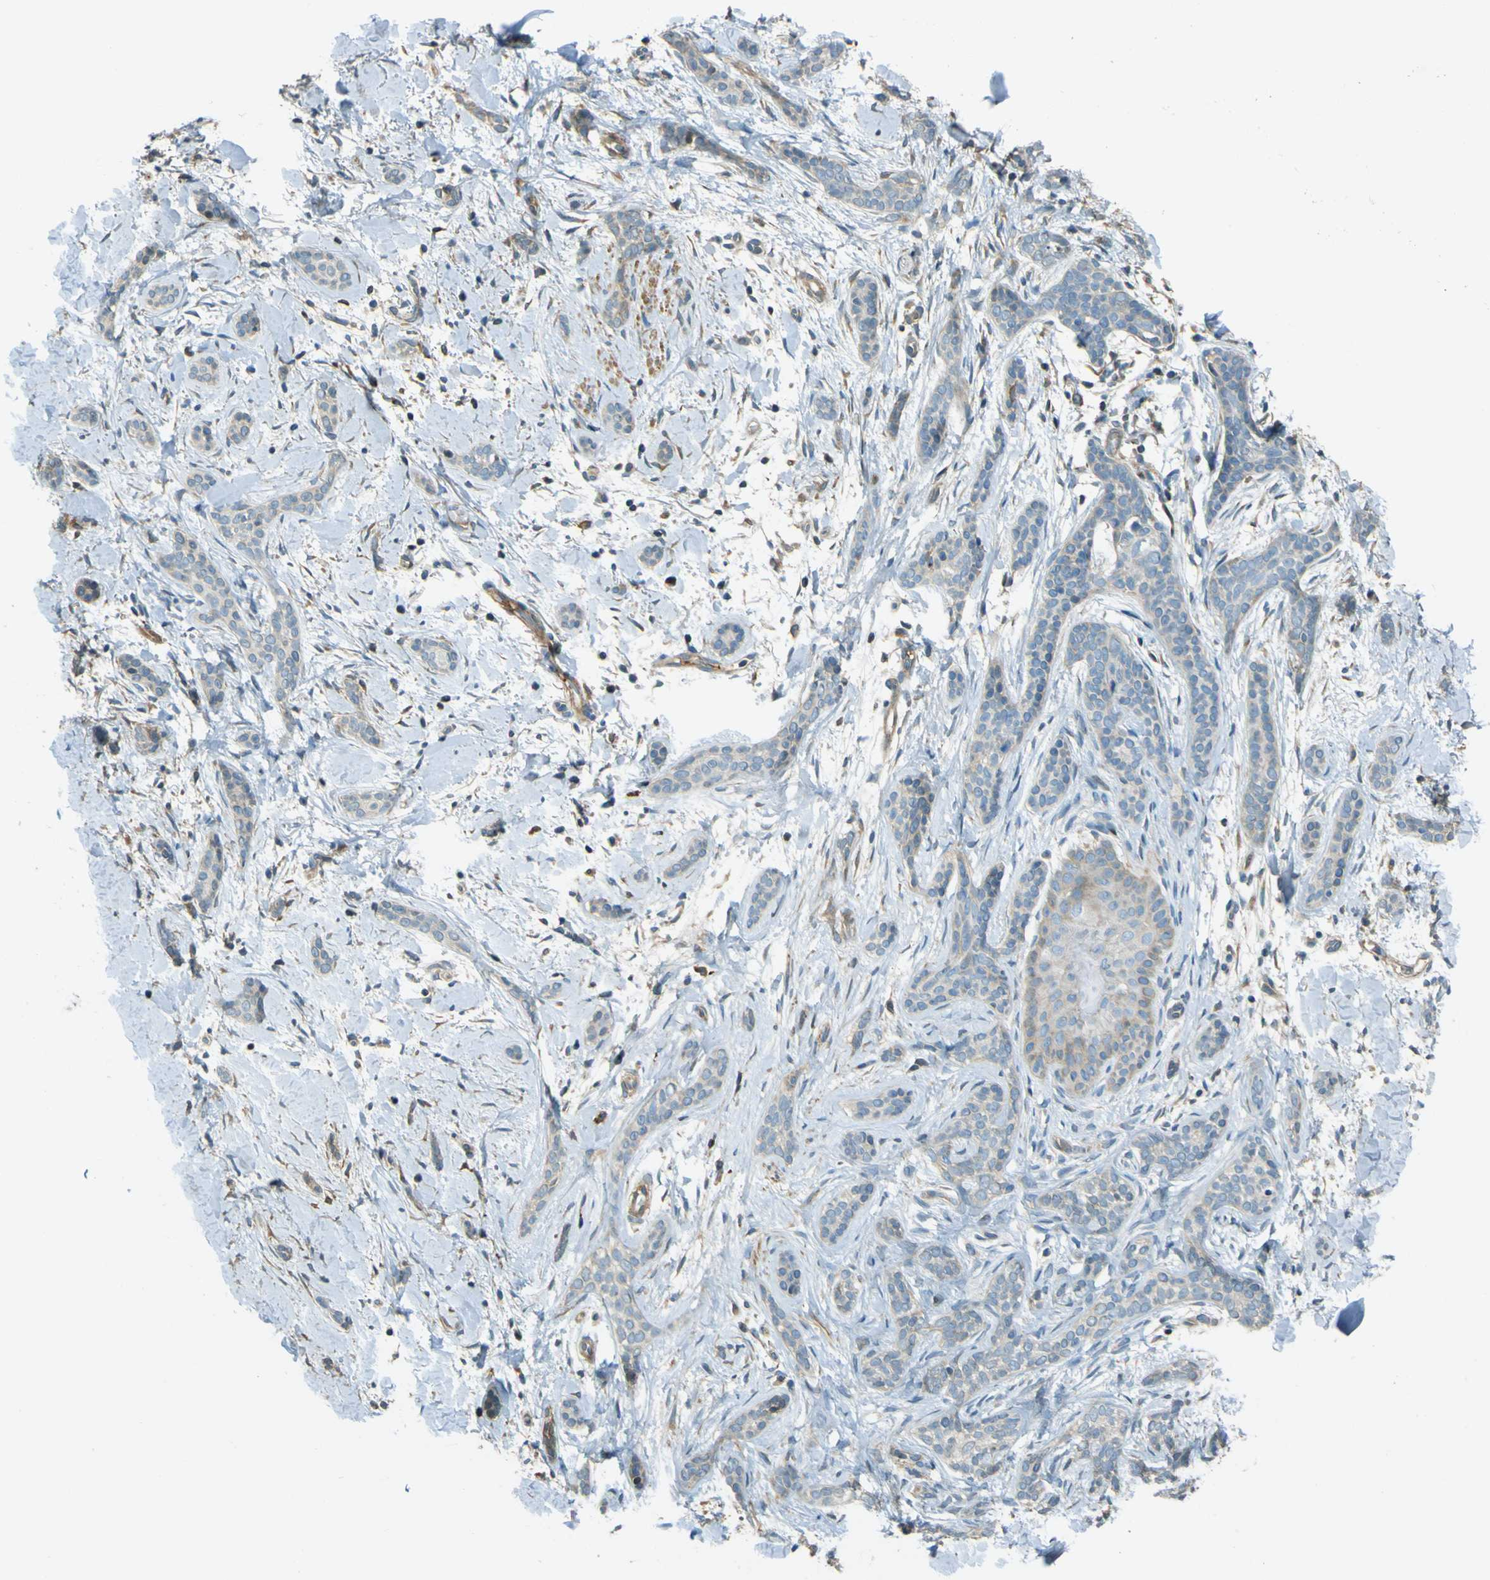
{"staining": {"intensity": "weak", "quantity": "<25%", "location": "cytoplasmic/membranous"}, "tissue": "skin cancer", "cell_type": "Tumor cells", "image_type": "cancer", "snomed": [{"axis": "morphology", "description": "Basal cell carcinoma"}, {"axis": "morphology", "description": "Adnexal tumor, benign"}, {"axis": "topography", "description": "Skin"}], "caption": "The image exhibits no significant staining in tumor cells of skin cancer (benign adnexal tumor).", "gene": "LPCAT1", "patient": {"sex": "female", "age": 42}}